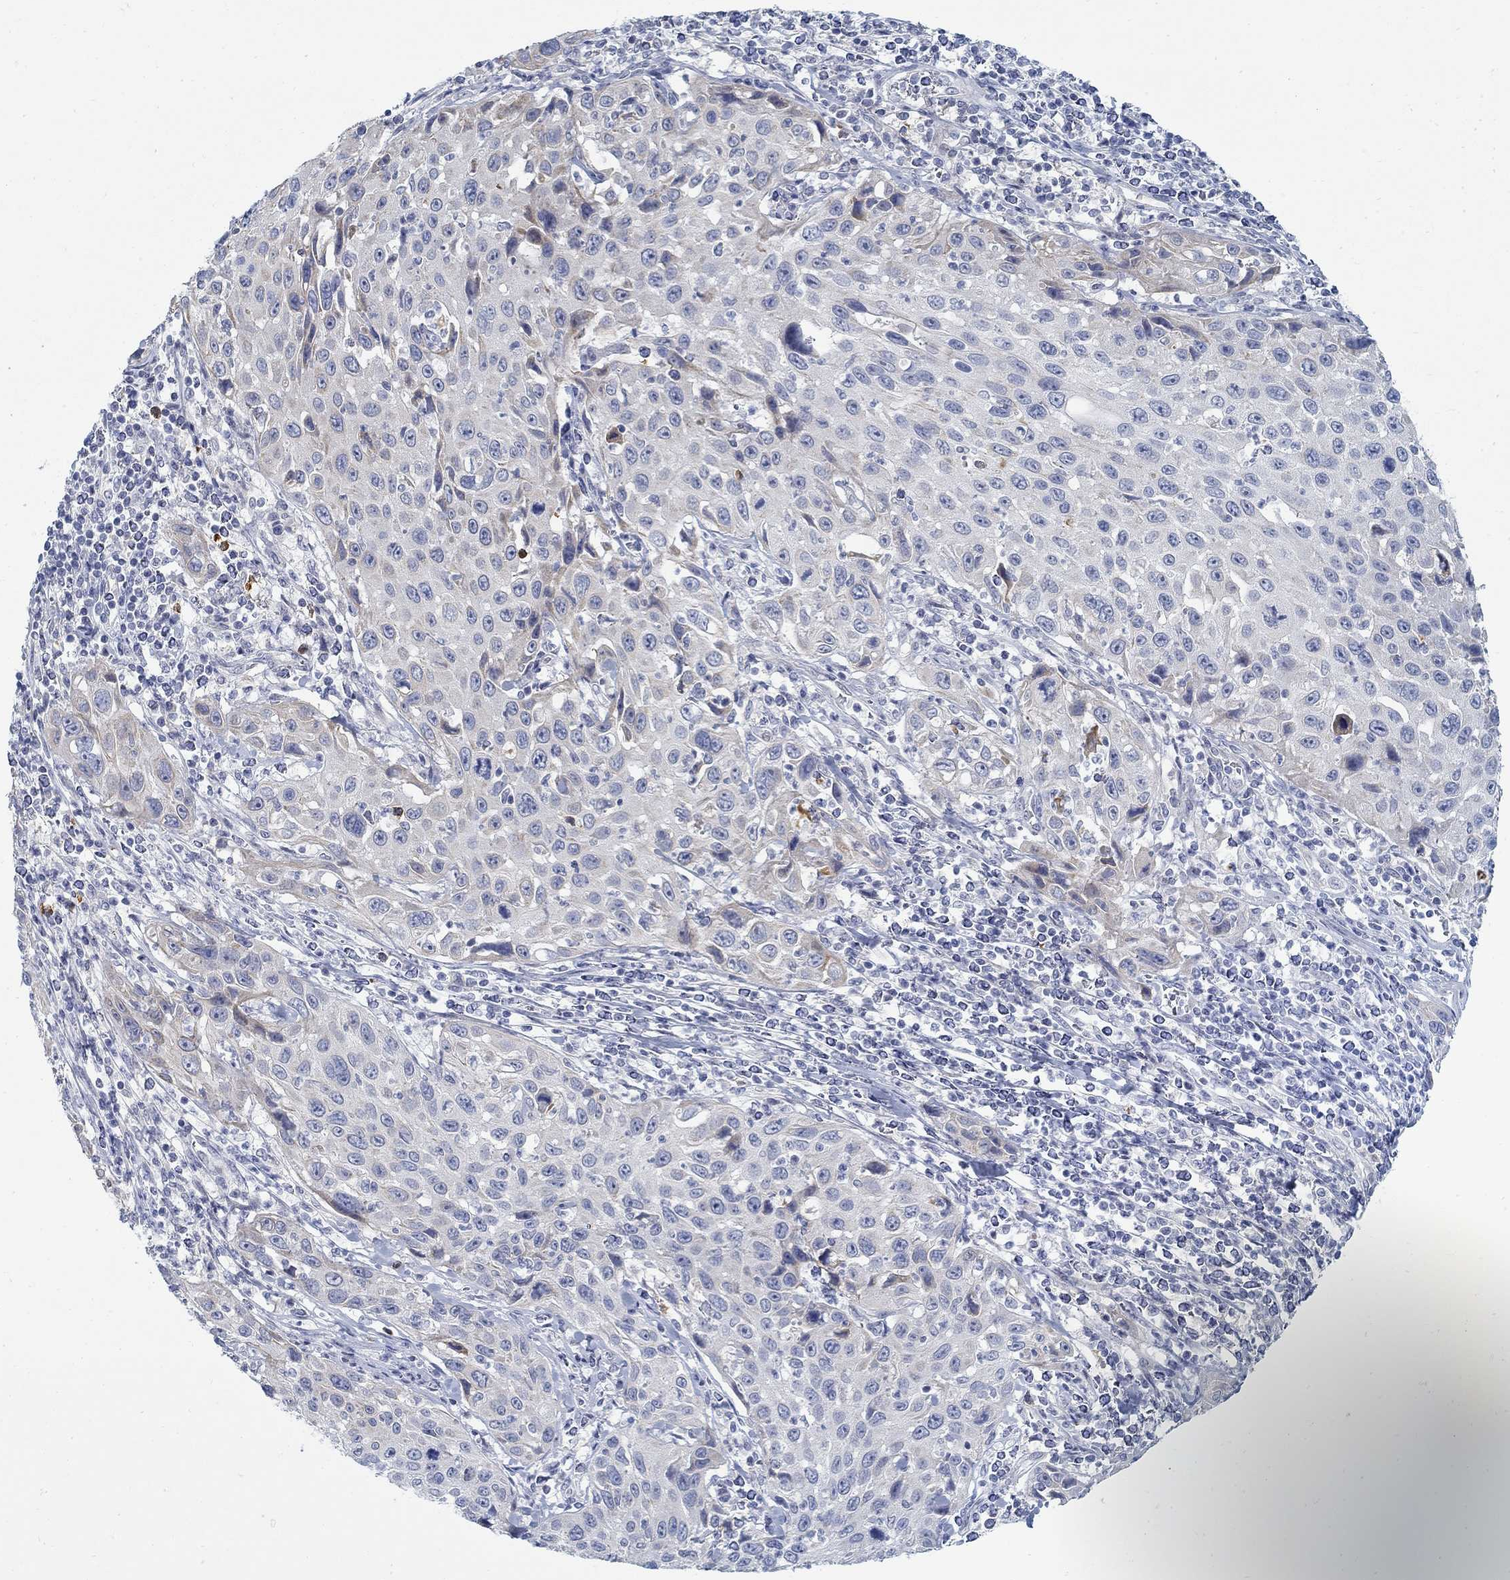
{"staining": {"intensity": "weak", "quantity": "<25%", "location": "cytoplasmic/membranous"}, "tissue": "cervical cancer", "cell_type": "Tumor cells", "image_type": "cancer", "snomed": [{"axis": "morphology", "description": "Squamous cell carcinoma, NOS"}, {"axis": "topography", "description": "Cervix"}], "caption": "Immunohistochemistry image of neoplastic tissue: squamous cell carcinoma (cervical) stained with DAB shows no significant protein positivity in tumor cells. (DAB immunohistochemistry (IHC), high magnification).", "gene": "ANO7", "patient": {"sex": "female", "age": 26}}